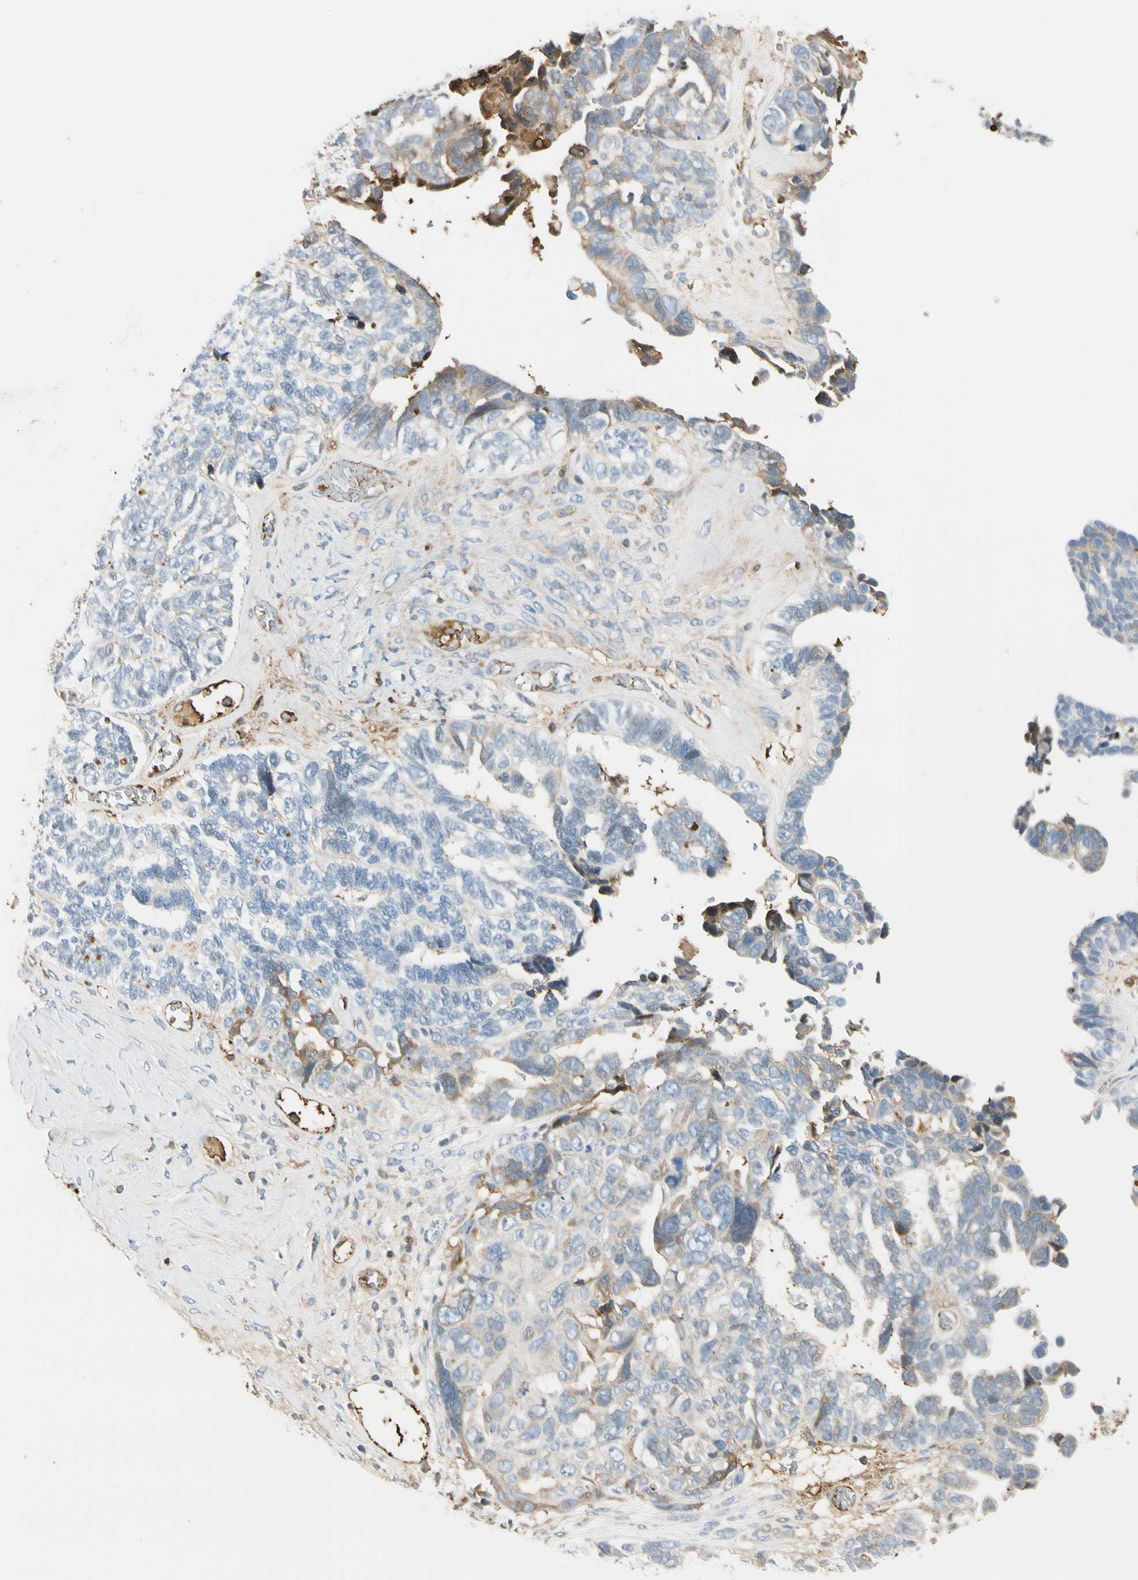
{"staining": {"intensity": "weak", "quantity": "25%-75%", "location": "cytoplasmic/membranous"}, "tissue": "ovarian cancer", "cell_type": "Tumor cells", "image_type": "cancer", "snomed": [{"axis": "morphology", "description": "Cystadenocarcinoma, serous, NOS"}, {"axis": "topography", "description": "Ovary"}], "caption": "DAB immunohistochemical staining of serous cystadenocarcinoma (ovarian) demonstrates weak cytoplasmic/membranous protein positivity in approximately 25%-75% of tumor cells. (IHC, brightfield microscopy, high magnification).", "gene": "LAMB3", "patient": {"sex": "female", "age": 79}}